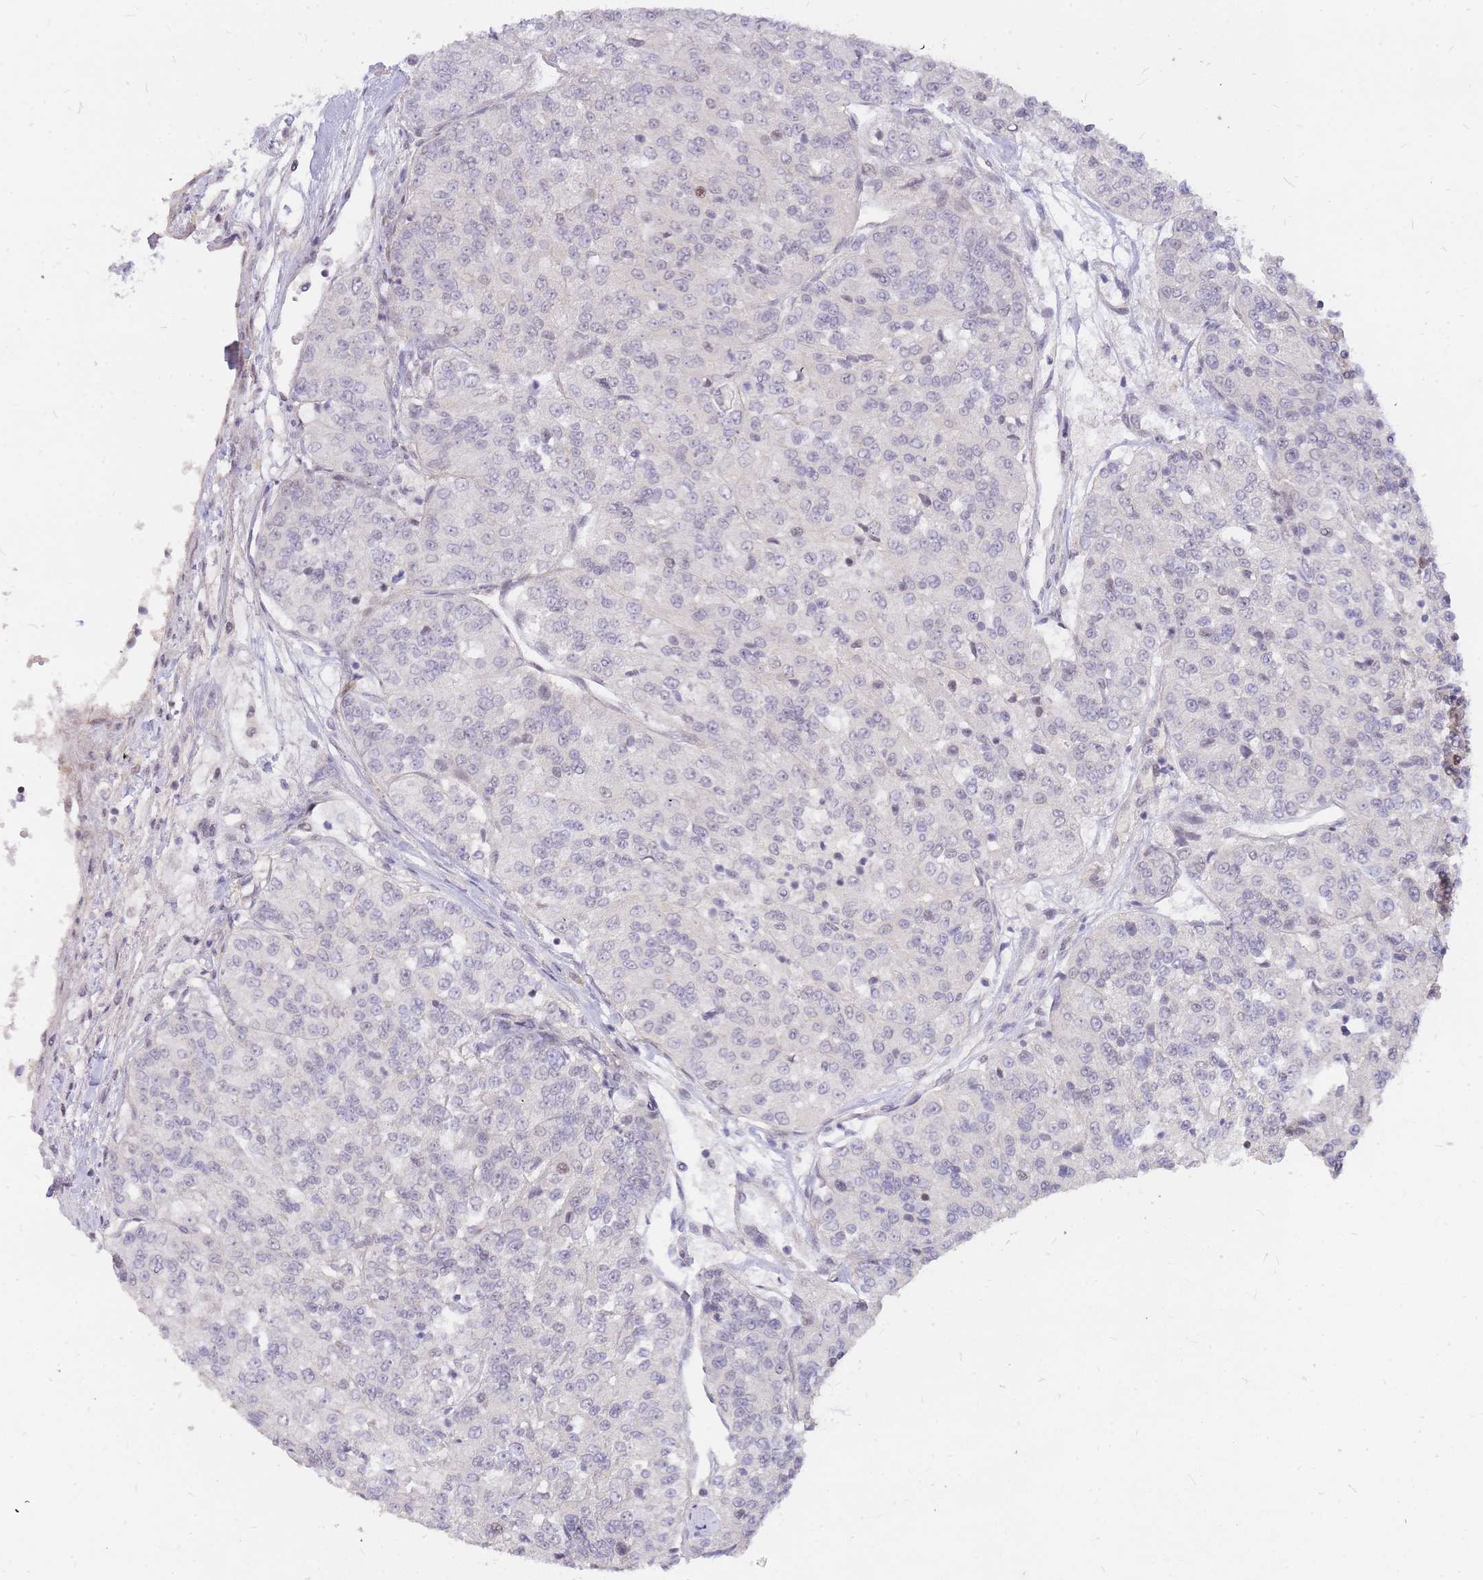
{"staining": {"intensity": "negative", "quantity": "none", "location": "none"}, "tissue": "renal cancer", "cell_type": "Tumor cells", "image_type": "cancer", "snomed": [{"axis": "morphology", "description": "Adenocarcinoma, NOS"}, {"axis": "topography", "description": "Kidney"}], "caption": "This is an immunohistochemistry photomicrograph of renal cancer. There is no staining in tumor cells.", "gene": "TLE2", "patient": {"sex": "female", "age": 63}}